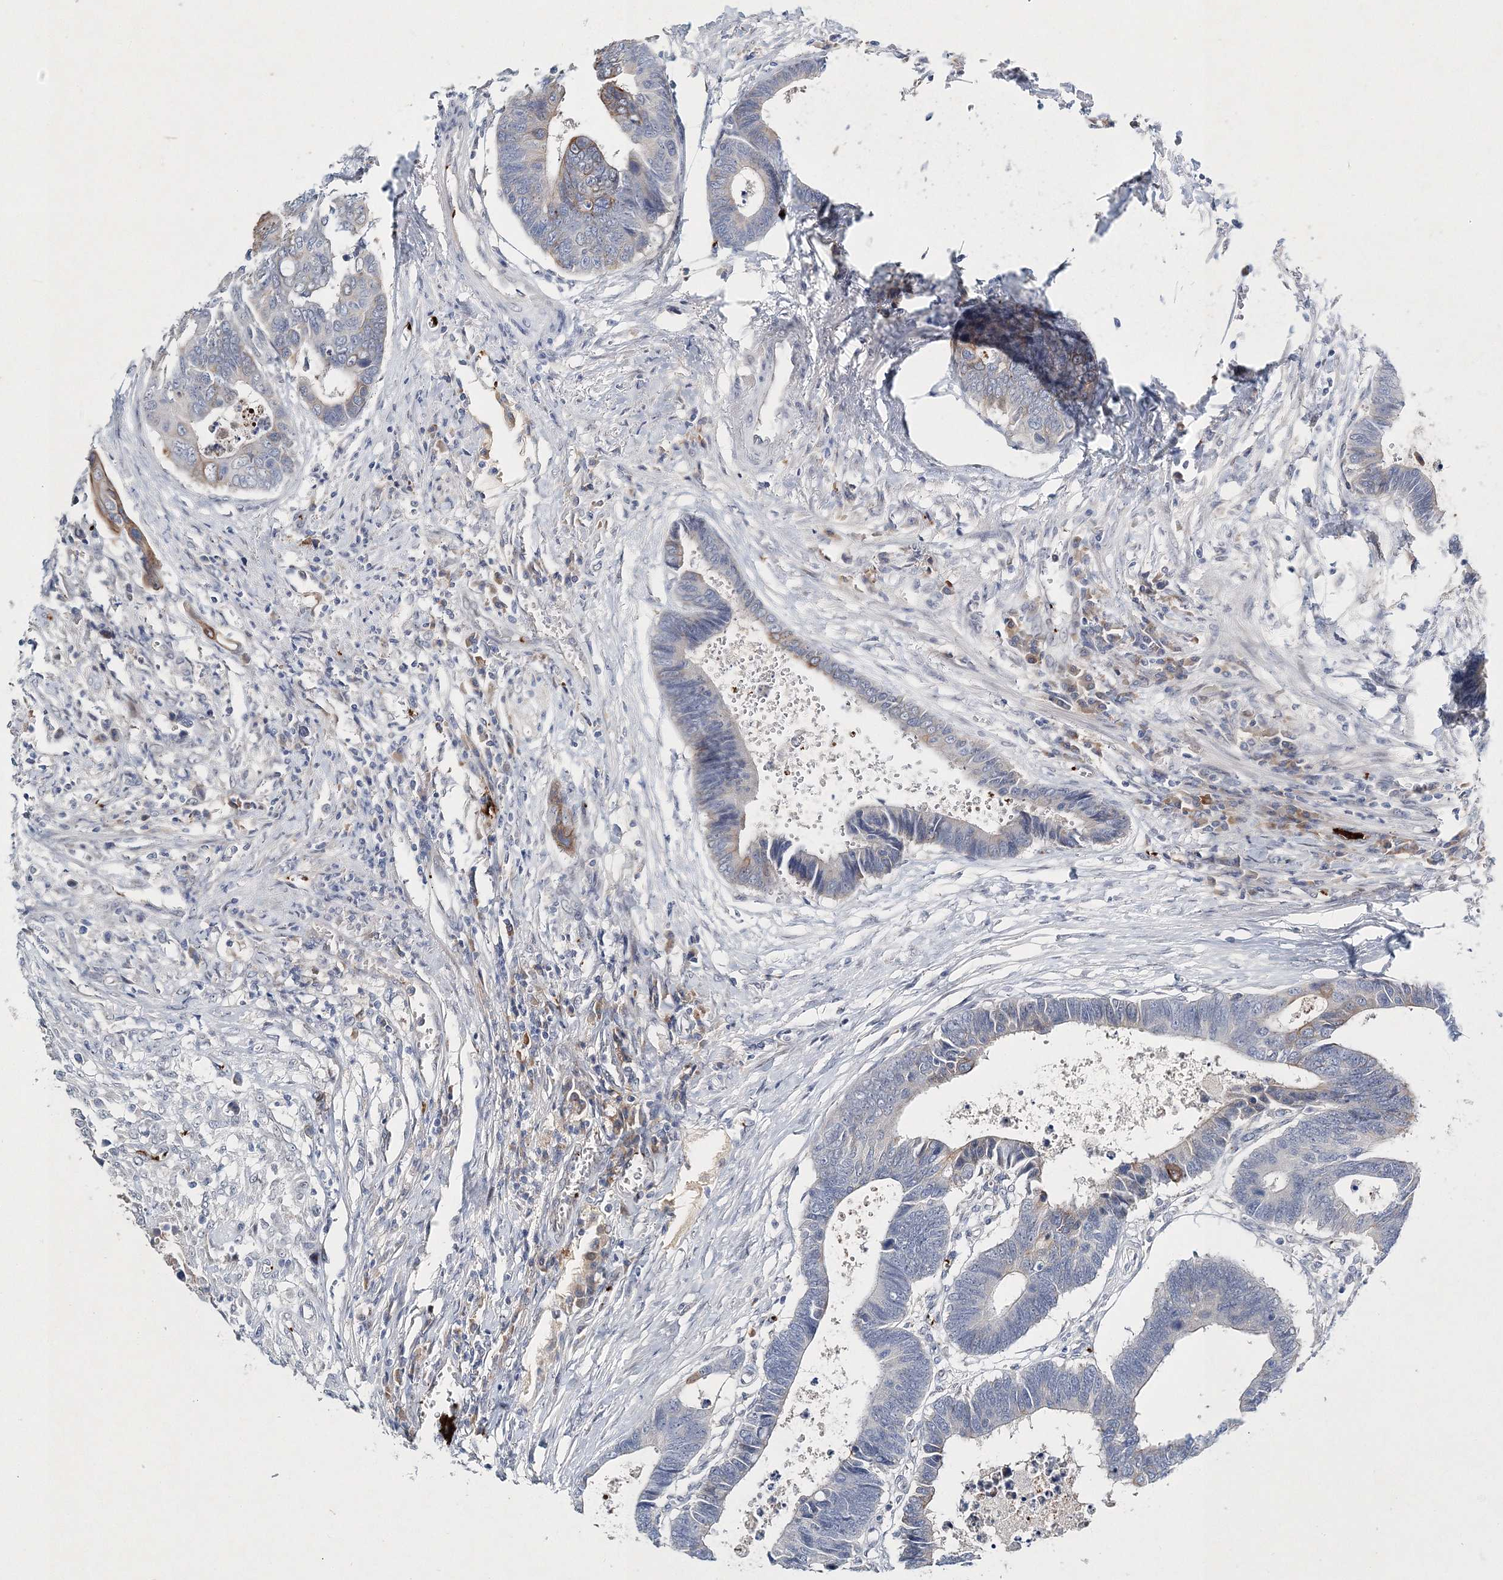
{"staining": {"intensity": "moderate", "quantity": "<25%", "location": "cytoplasmic/membranous"}, "tissue": "colorectal cancer", "cell_type": "Tumor cells", "image_type": "cancer", "snomed": [{"axis": "morphology", "description": "Adenocarcinoma, NOS"}, {"axis": "topography", "description": "Rectum"}], "caption": "The image displays immunohistochemical staining of colorectal adenocarcinoma. There is moderate cytoplasmic/membranous expression is present in about <25% of tumor cells. Immunohistochemistry (ihc) stains the protein of interest in brown and the nuclei are stained blue.", "gene": "MYOZ2", "patient": {"sex": "male", "age": 84}}